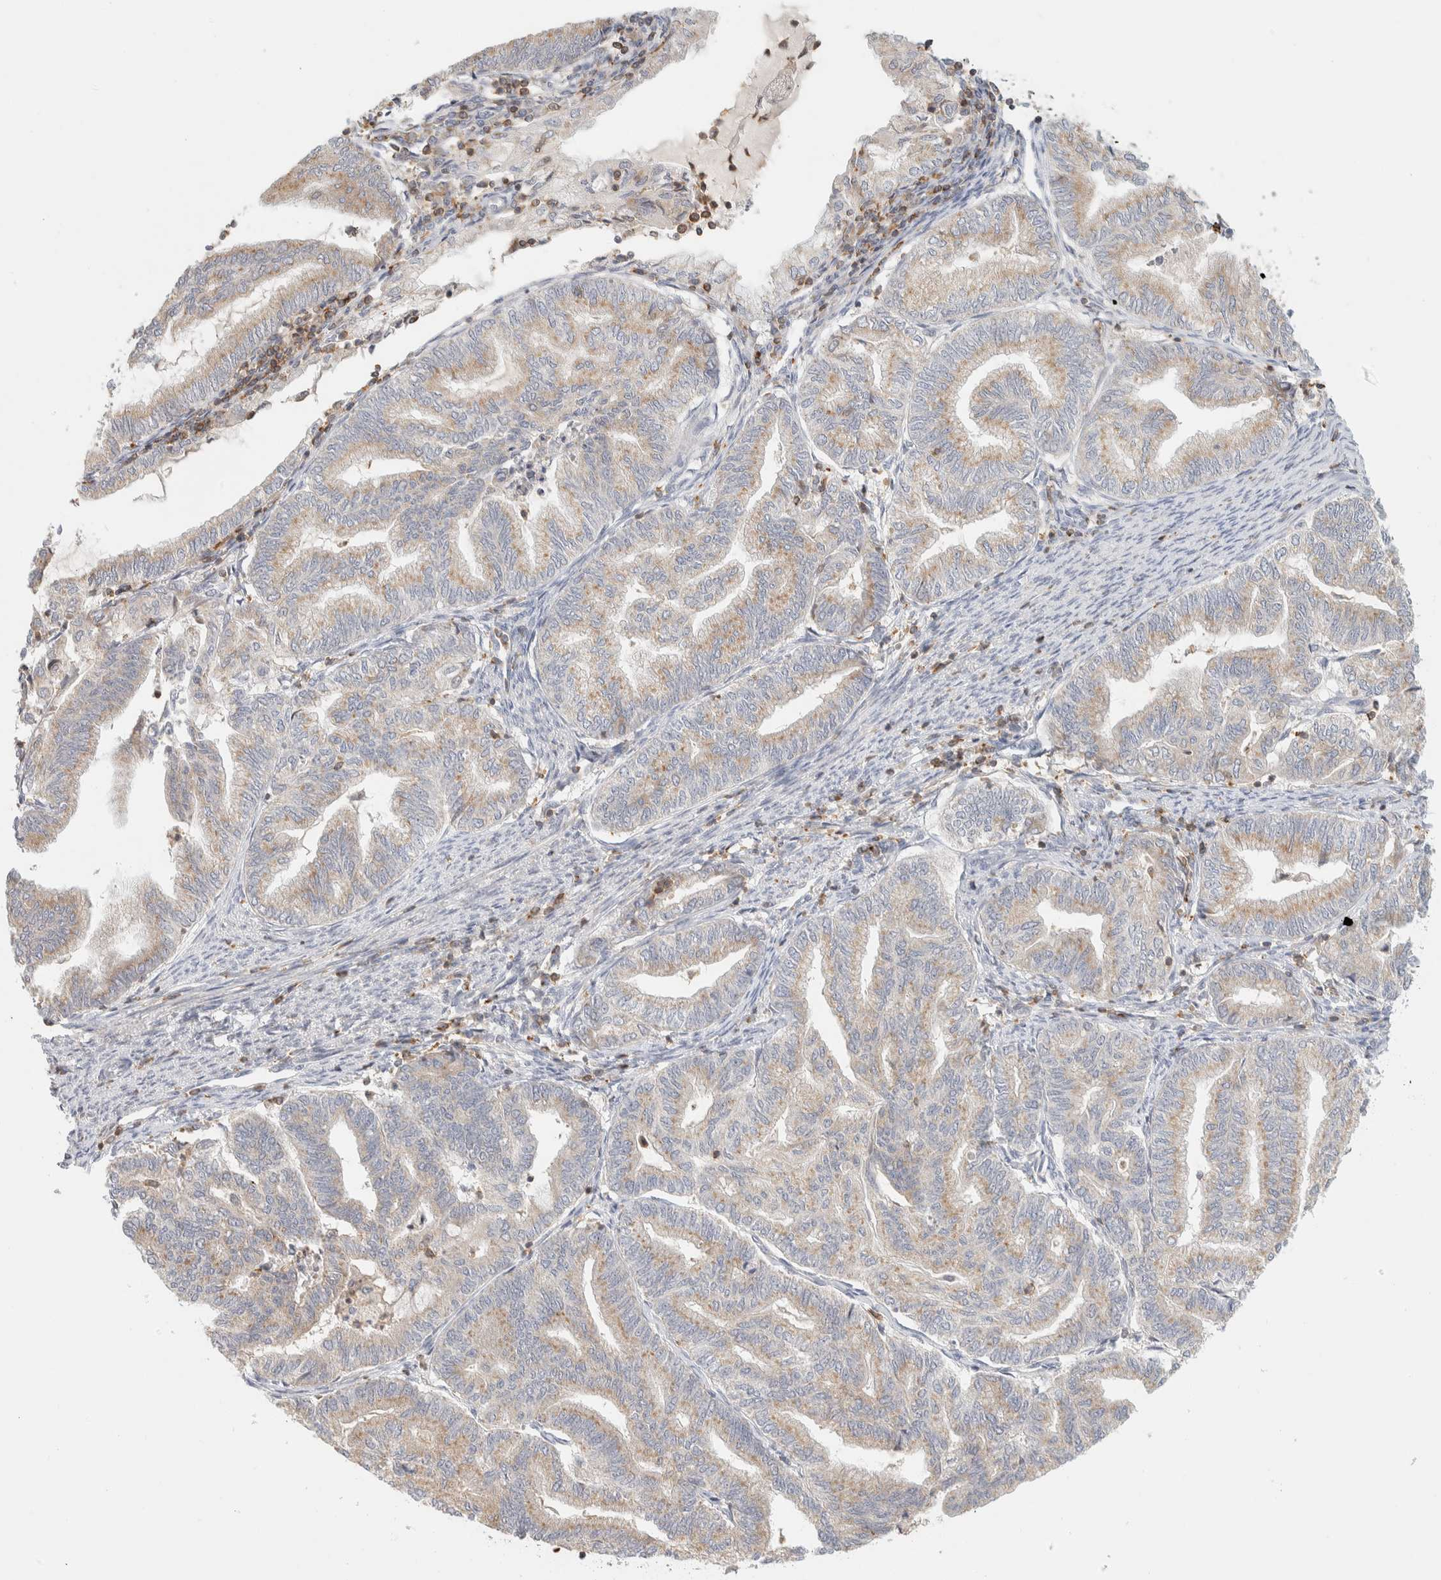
{"staining": {"intensity": "weak", "quantity": ">75%", "location": "cytoplasmic/membranous"}, "tissue": "endometrial cancer", "cell_type": "Tumor cells", "image_type": "cancer", "snomed": [{"axis": "morphology", "description": "Adenocarcinoma, NOS"}, {"axis": "topography", "description": "Endometrium"}], "caption": "This micrograph demonstrates endometrial cancer (adenocarcinoma) stained with immunohistochemistry to label a protein in brown. The cytoplasmic/membranous of tumor cells show weak positivity for the protein. Nuclei are counter-stained blue.", "gene": "RUNDC1", "patient": {"sex": "female", "age": 79}}